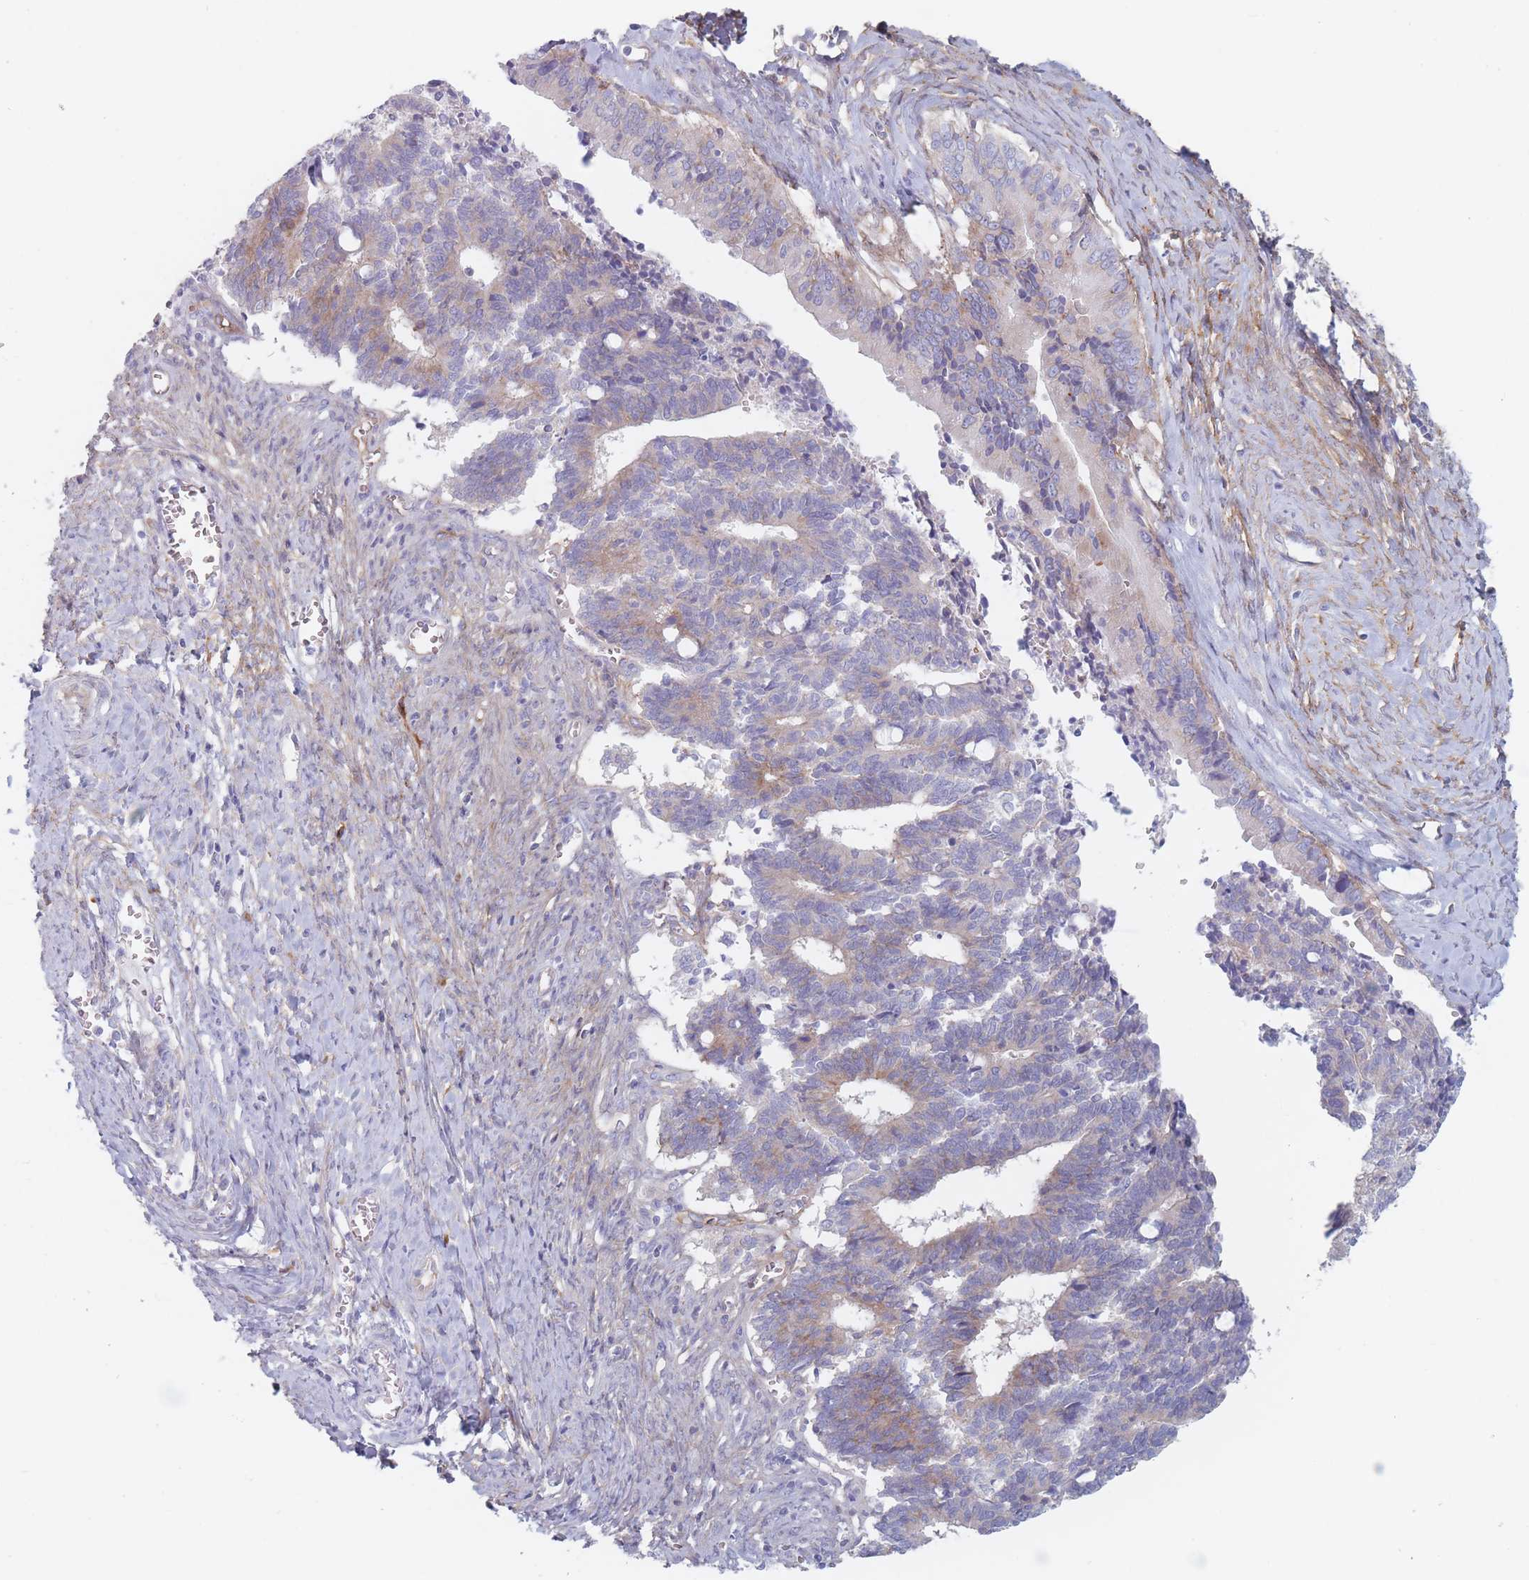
{"staining": {"intensity": "weak", "quantity": "<25%", "location": "cytoplasmic/membranous"}, "tissue": "cervical cancer", "cell_type": "Tumor cells", "image_type": "cancer", "snomed": [{"axis": "morphology", "description": "Adenocarcinoma, NOS"}, {"axis": "topography", "description": "Cervix"}], "caption": "Immunohistochemical staining of human cervical adenocarcinoma exhibits no significant staining in tumor cells. (Brightfield microscopy of DAB IHC at high magnification).", "gene": "PLPP1", "patient": {"sex": "female", "age": 44}}